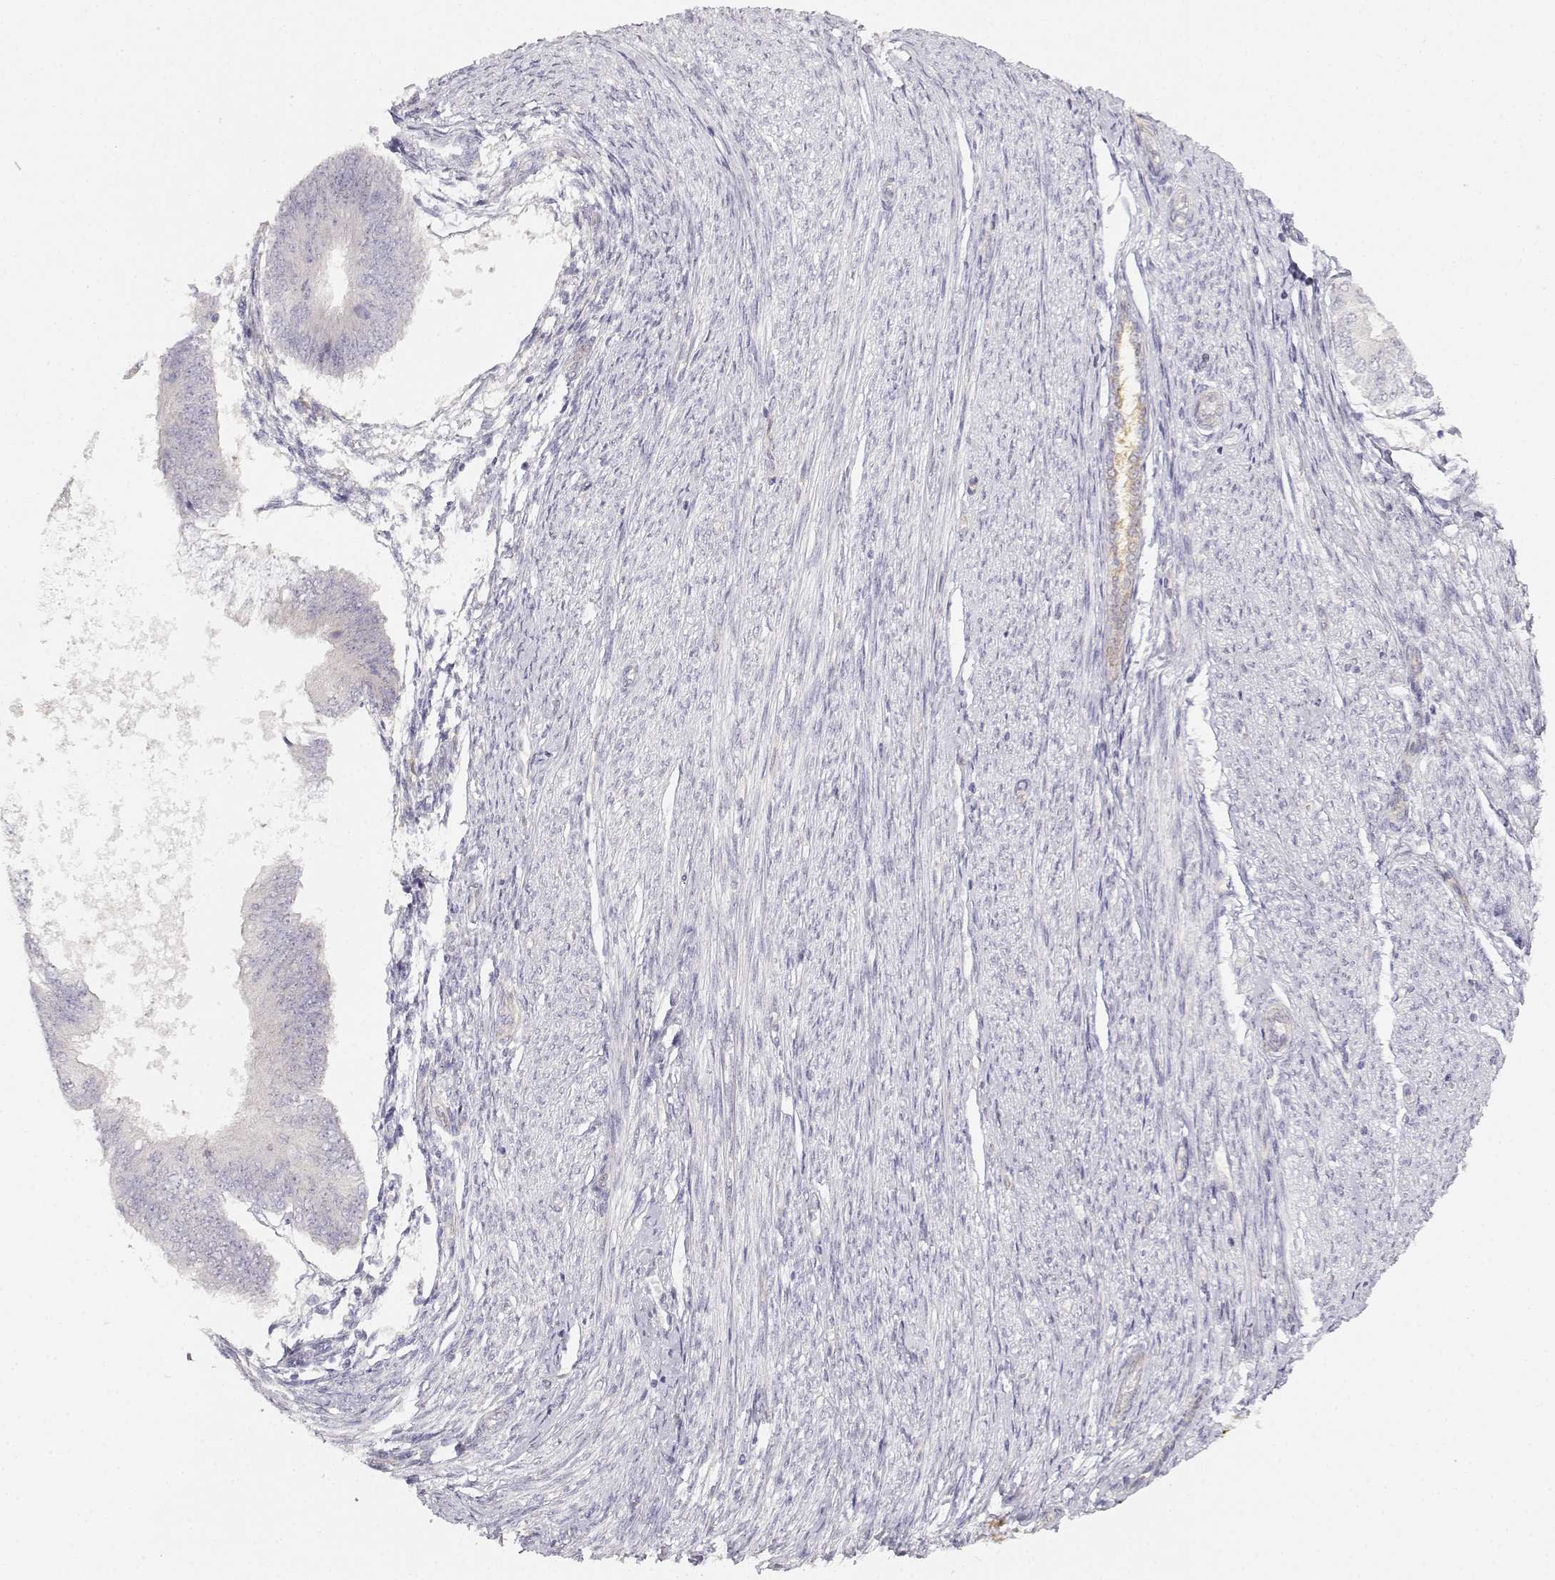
{"staining": {"intensity": "negative", "quantity": "none", "location": "none"}, "tissue": "endometrial cancer", "cell_type": "Tumor cells", "image_type": "cancer", "snomed": [{"axis": "morphology", "description": "Adenocarcinoma, NOS"}, {"axis": "topography", "description": "Endometrium"}], "caption": "An immunohistochemistry (IHC) photomicrograph of endometrial cancer is shown. There is no staining in tumor cells of endometrial cancer.", "gene": "EAF2", "patient": {"sex": "female", "age": 58}}